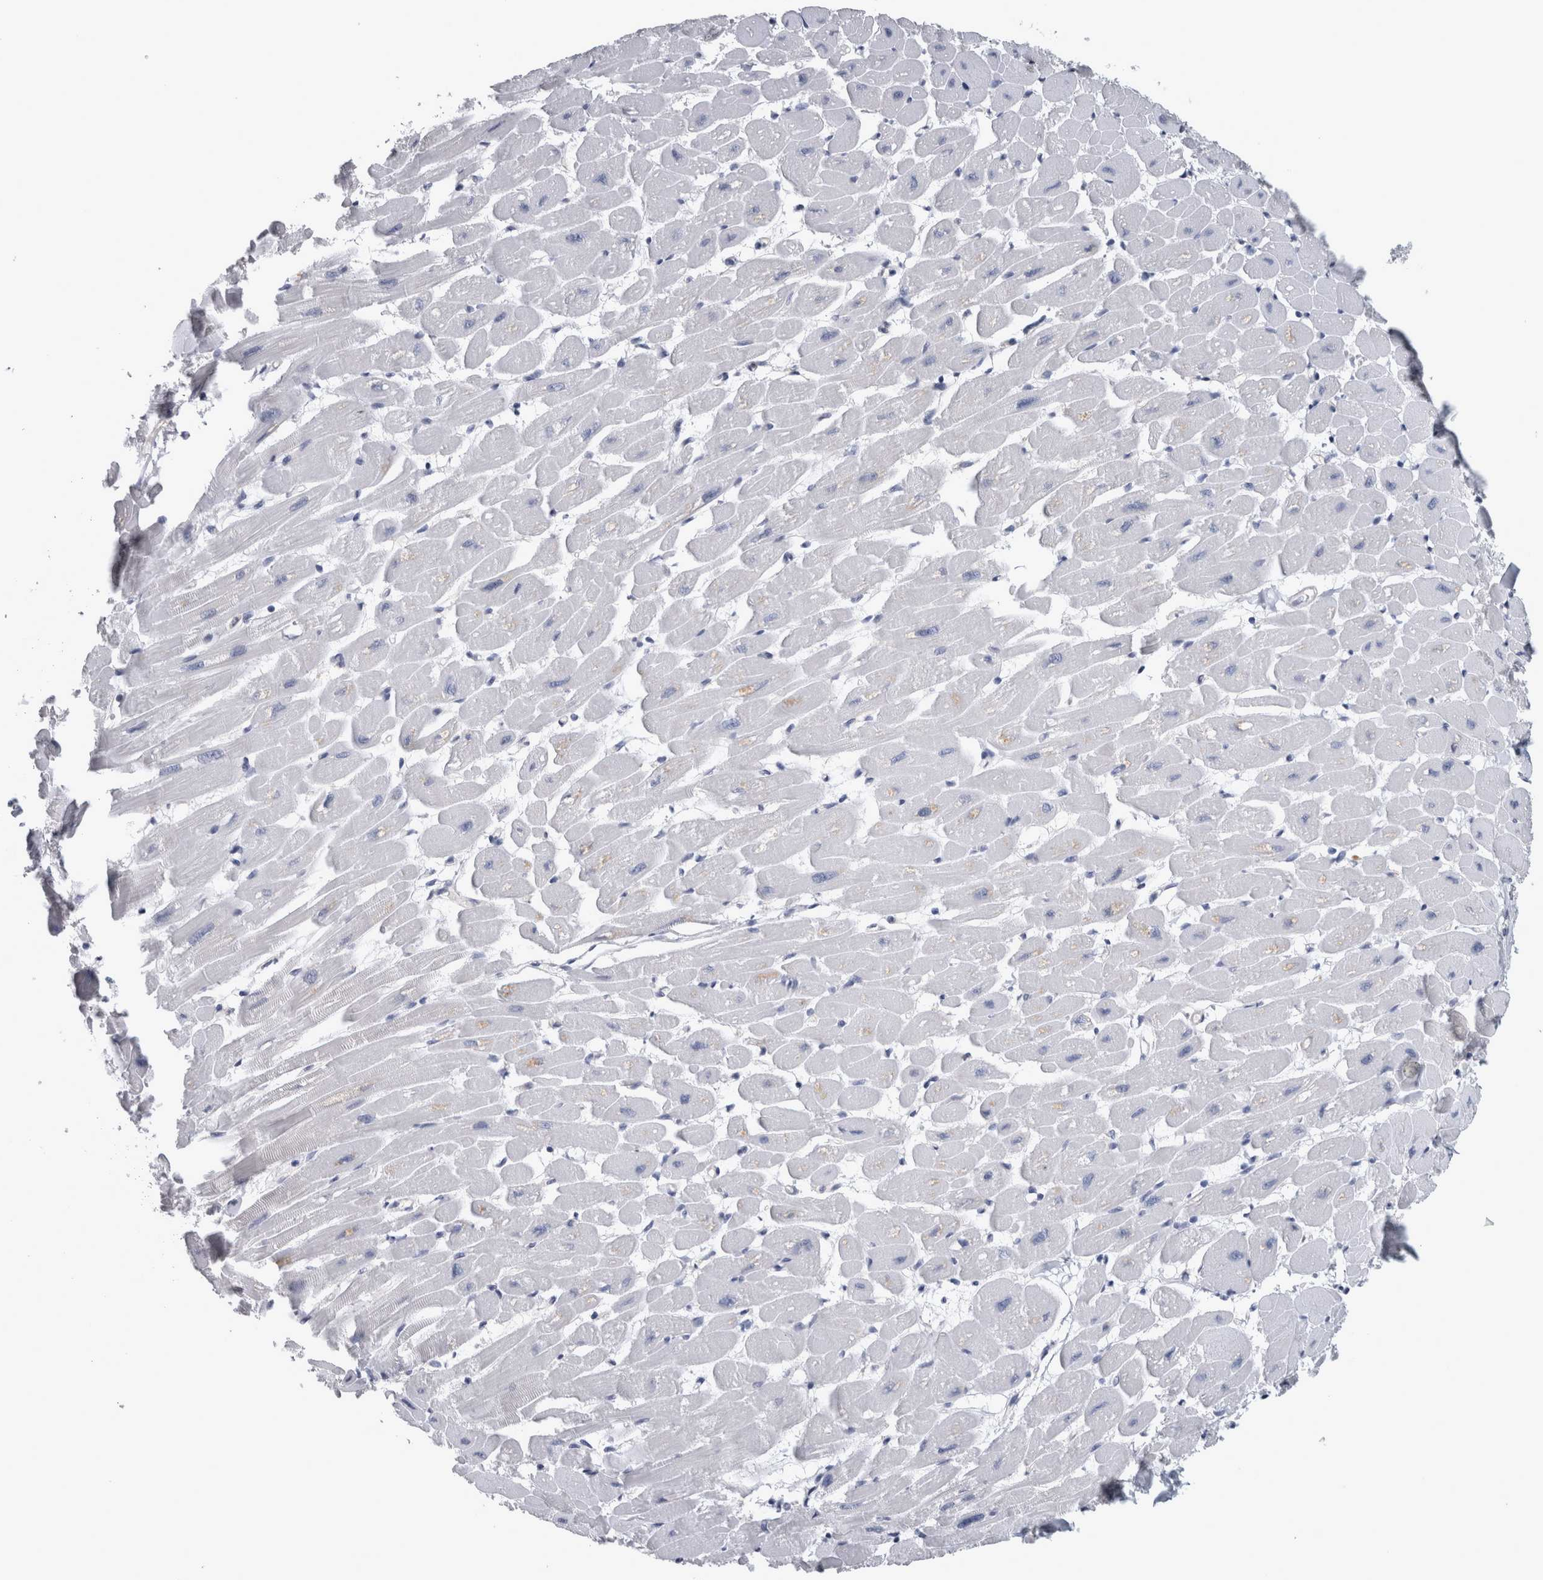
{"staining": {"intensity": "negative", "quantity": "none", "location": "none"}, "tissue": "heart muscle", "cell_type": "Cardiomyocytes", "image_type": "normal", "snomed": [{"axis": "morphology", "description": "Normal tissue, NOS"}, {"axis": "topography", "description": "Heart"}], "caption": "Cardiomyocytes show no significant protein positivity in benign heart muscle. The staining is performed using DAB brown chromogen with nuclei counter-stained in using hematoxylin.", "gene": "NAPRT", "patient": {"sex": "female", "age": 54}}